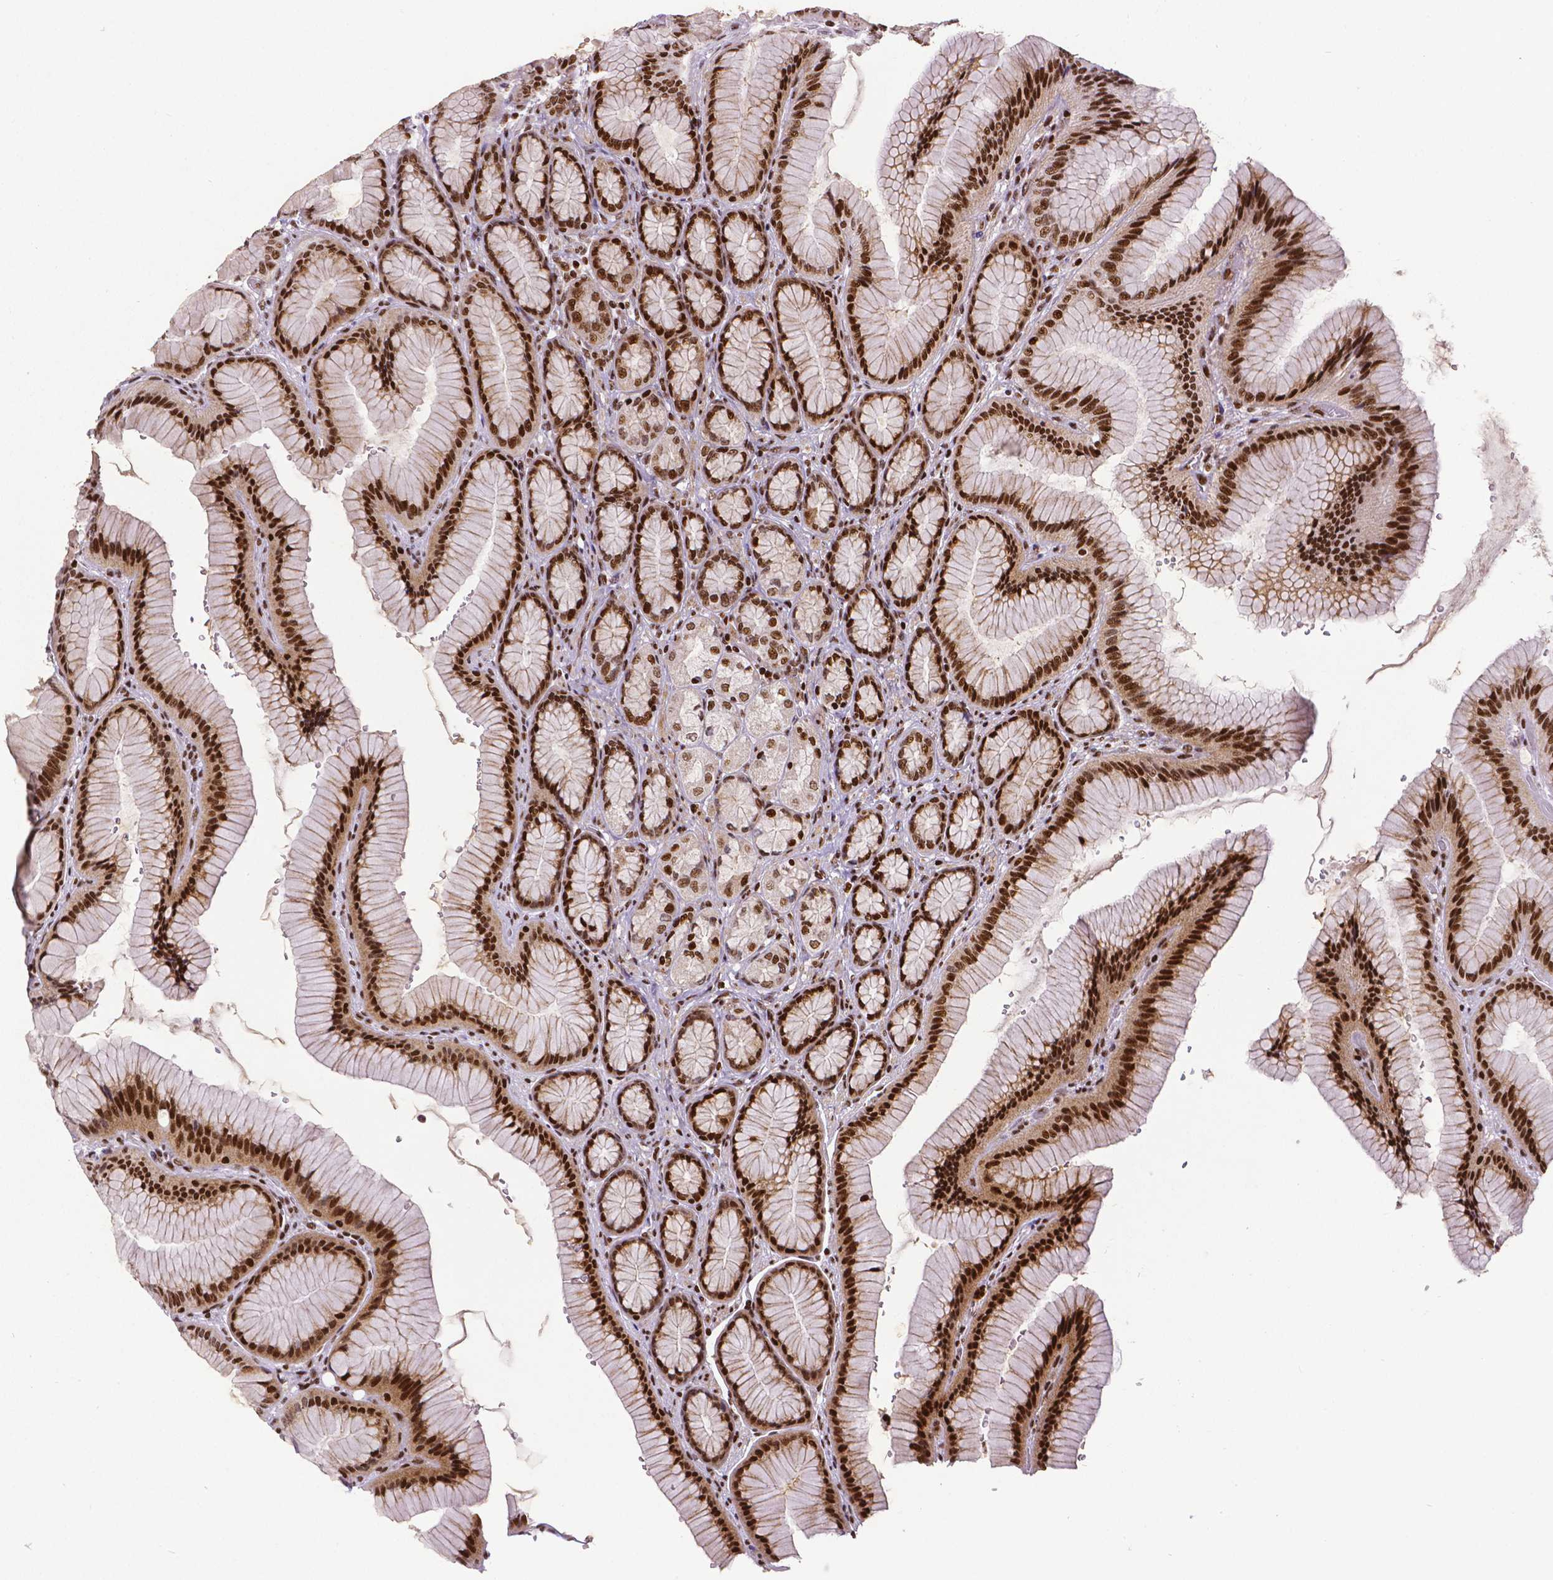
{"staining": {"intensity": "strong", "quantity": "25%-75%", "location": "nuclear"}, "tissue": "stomach", "cell_type": "Glandular cells", "image_type": "normal", "snomed": [{"axis": "morphology", "description": "Normal tissue, NOS"}, {"axis": "morphology", "description": "Adenocarcinoma, NOS"}, {"axis": "morphology", "description": "Adenocarcinoma, High grade"}, {"axis": "topography", "description": "Stomach, upper"}, {"axis": "topography", "description": "Stomach"}], "caption": "IHC staining of normal stomach, which displays high levels of strong nuclear expression in approximately 25%-75% of glandular cells indicating strong nuclear protein positivity. The staining was performed using DAB (brown) for protein detection and nuclei were counterstained in hematoxylin (blue).", "gene": "CTCF", "patient": {"sex": "female", "age": 65}}